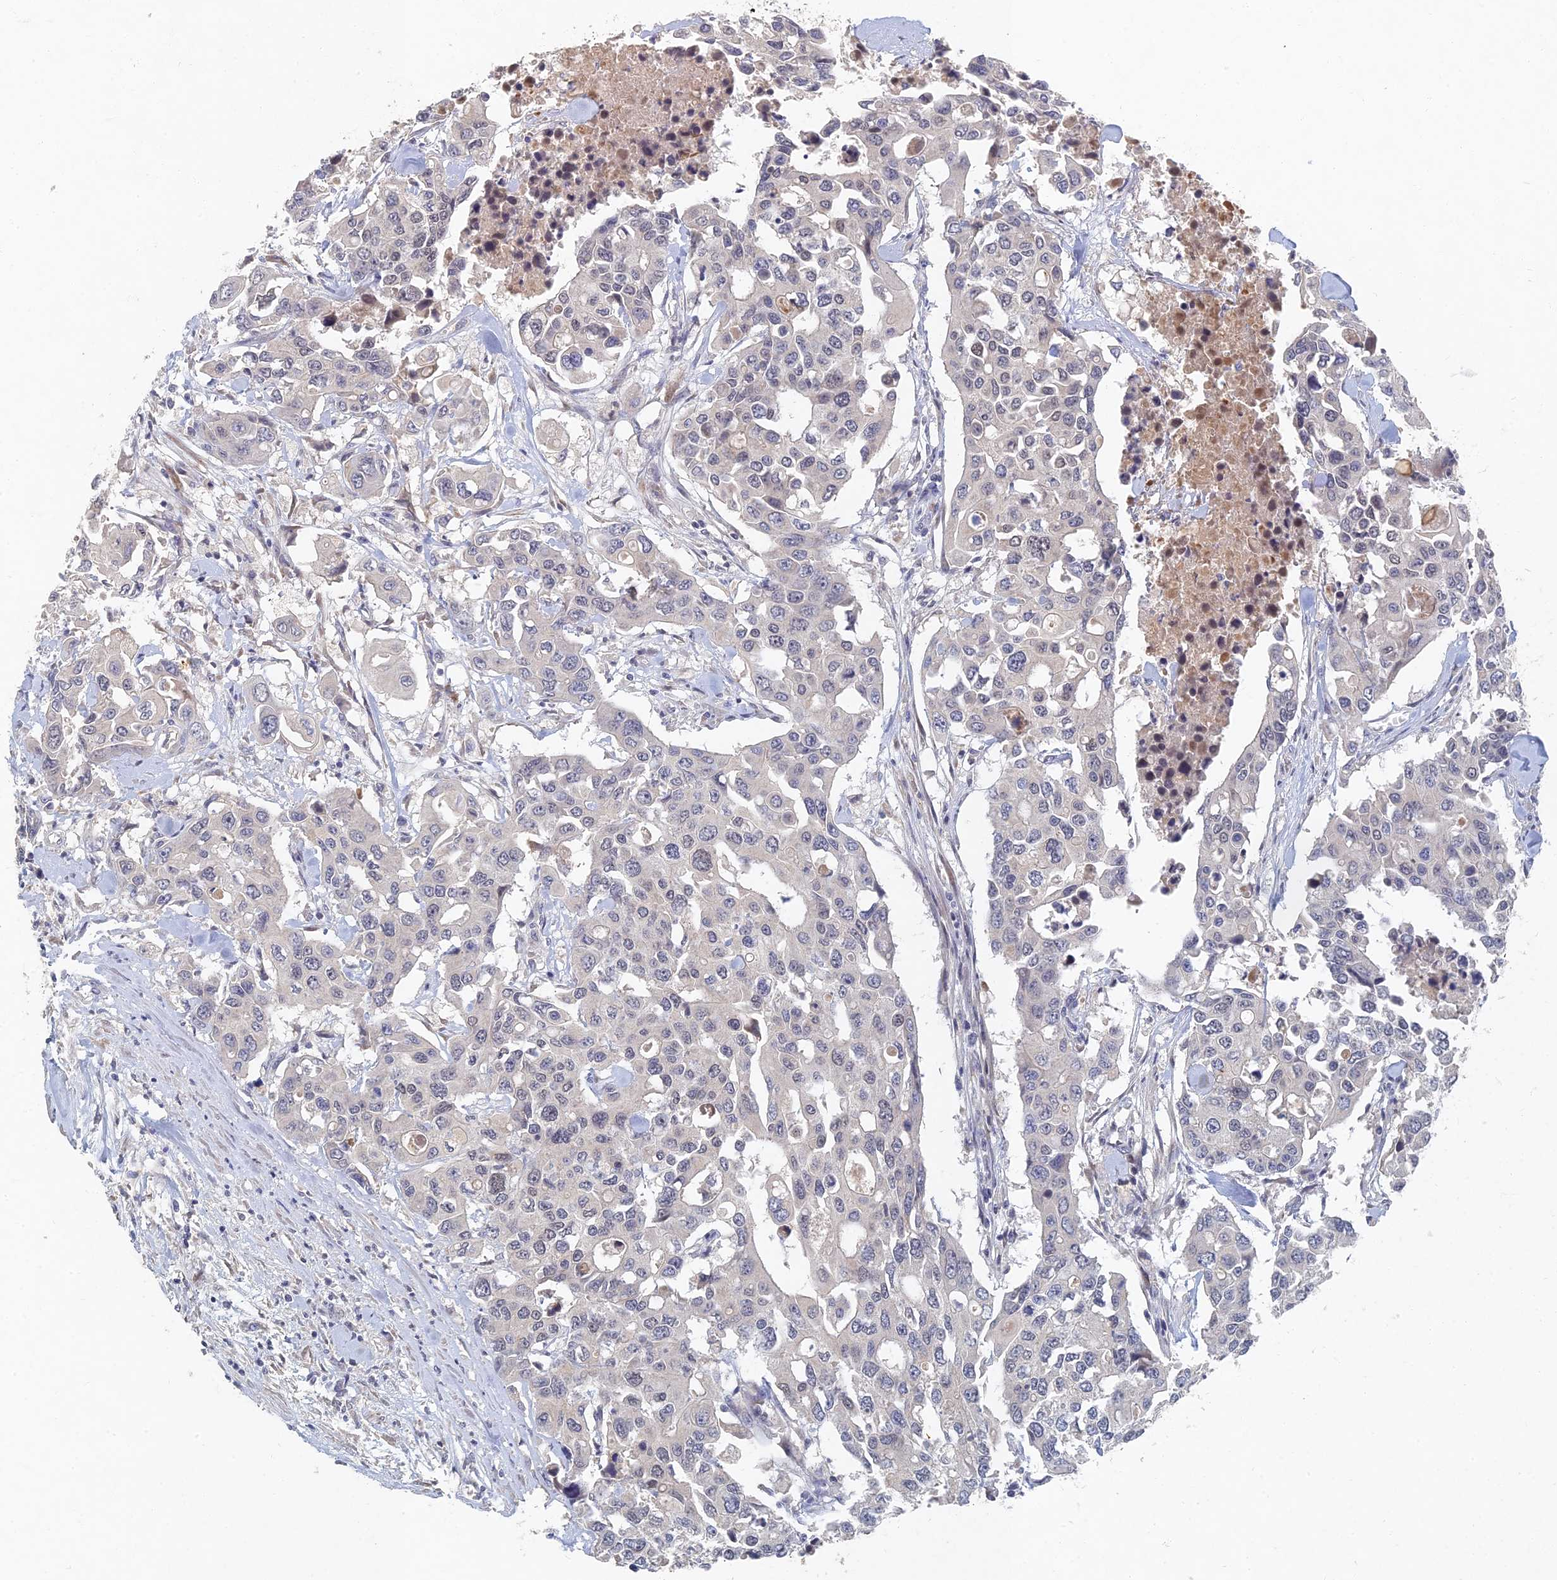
{"staining": {"intensity": "negative", "quantity": "none", "location": "none"}, "tissue": "colorectal cancer", "cell_type": "Tumor cells", "image_type": "cancer", "snomed": [{"axis": "morphology", "description": "Adenocarcinoma, NOS"}, {"axis": "topography", "description": "Colon"}], "caption": "Image shows no protein expression in tumor cells of adenocarcinoma (colorectal) tissue.", "gene": "GNA15", "patient": {"sex": "male", "age": 77}}